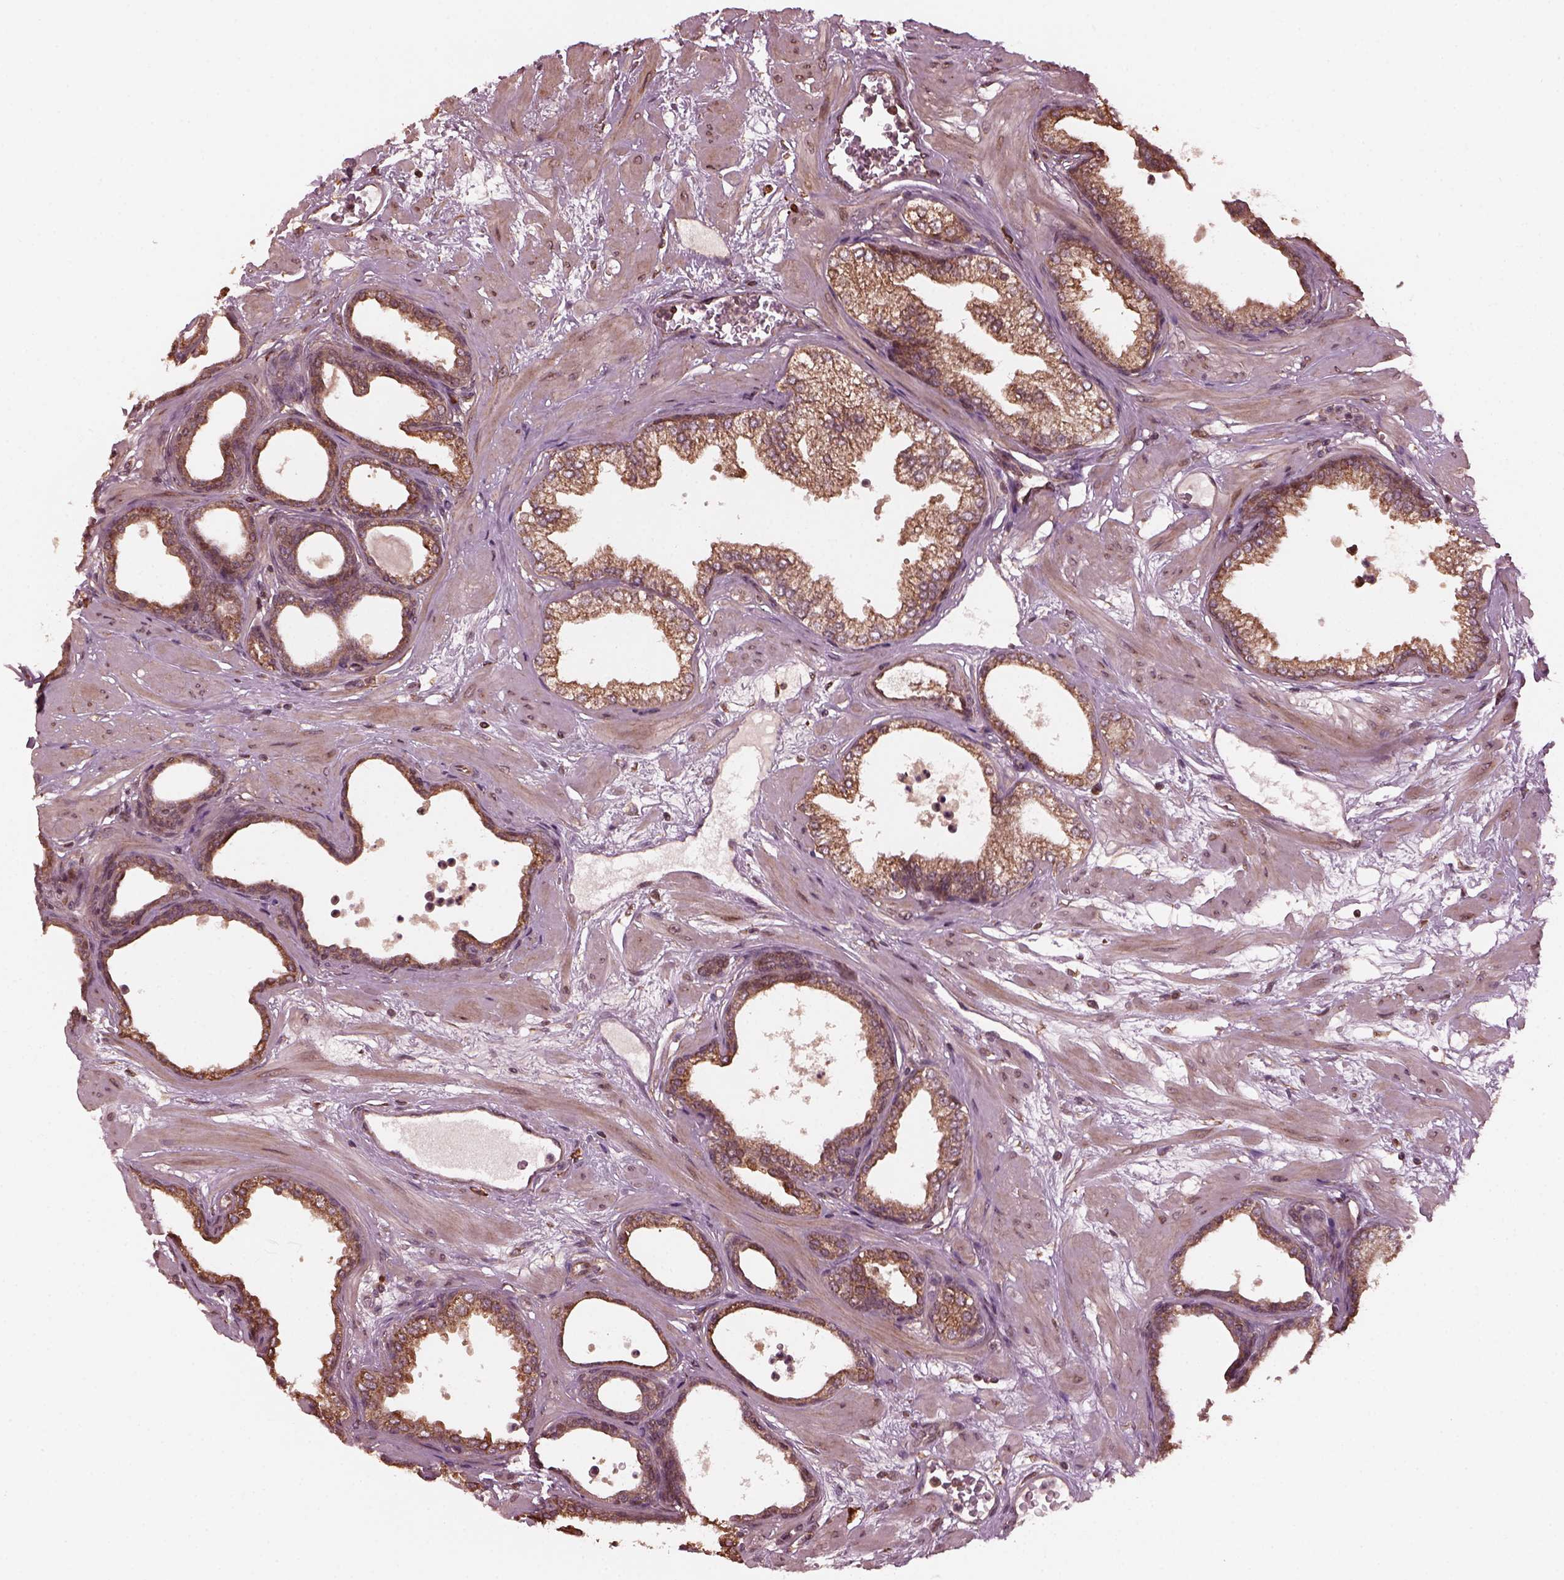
{"staining": {"intensity": "moderate", "quantity": ">75%", "location": "cytoplasmic/membranous"}, "tissue": "prostate", "cell_type": "Glandular cells", "image_type": "normal", "snomed": [{"axis": "morphology", "description": "Normal tissue, NOS"}, {"axis": "topography", "description": "Prostate"}], "caption": "Protein staining shows moderate cytoplasmic/membranous staining in approximately >75% of glandular cells in benign prostate. The protein is shown in brown color, while the nuclei are stained blue.", "gene": "ZNF292", "patient": {"sex": "male", "age": 37}}